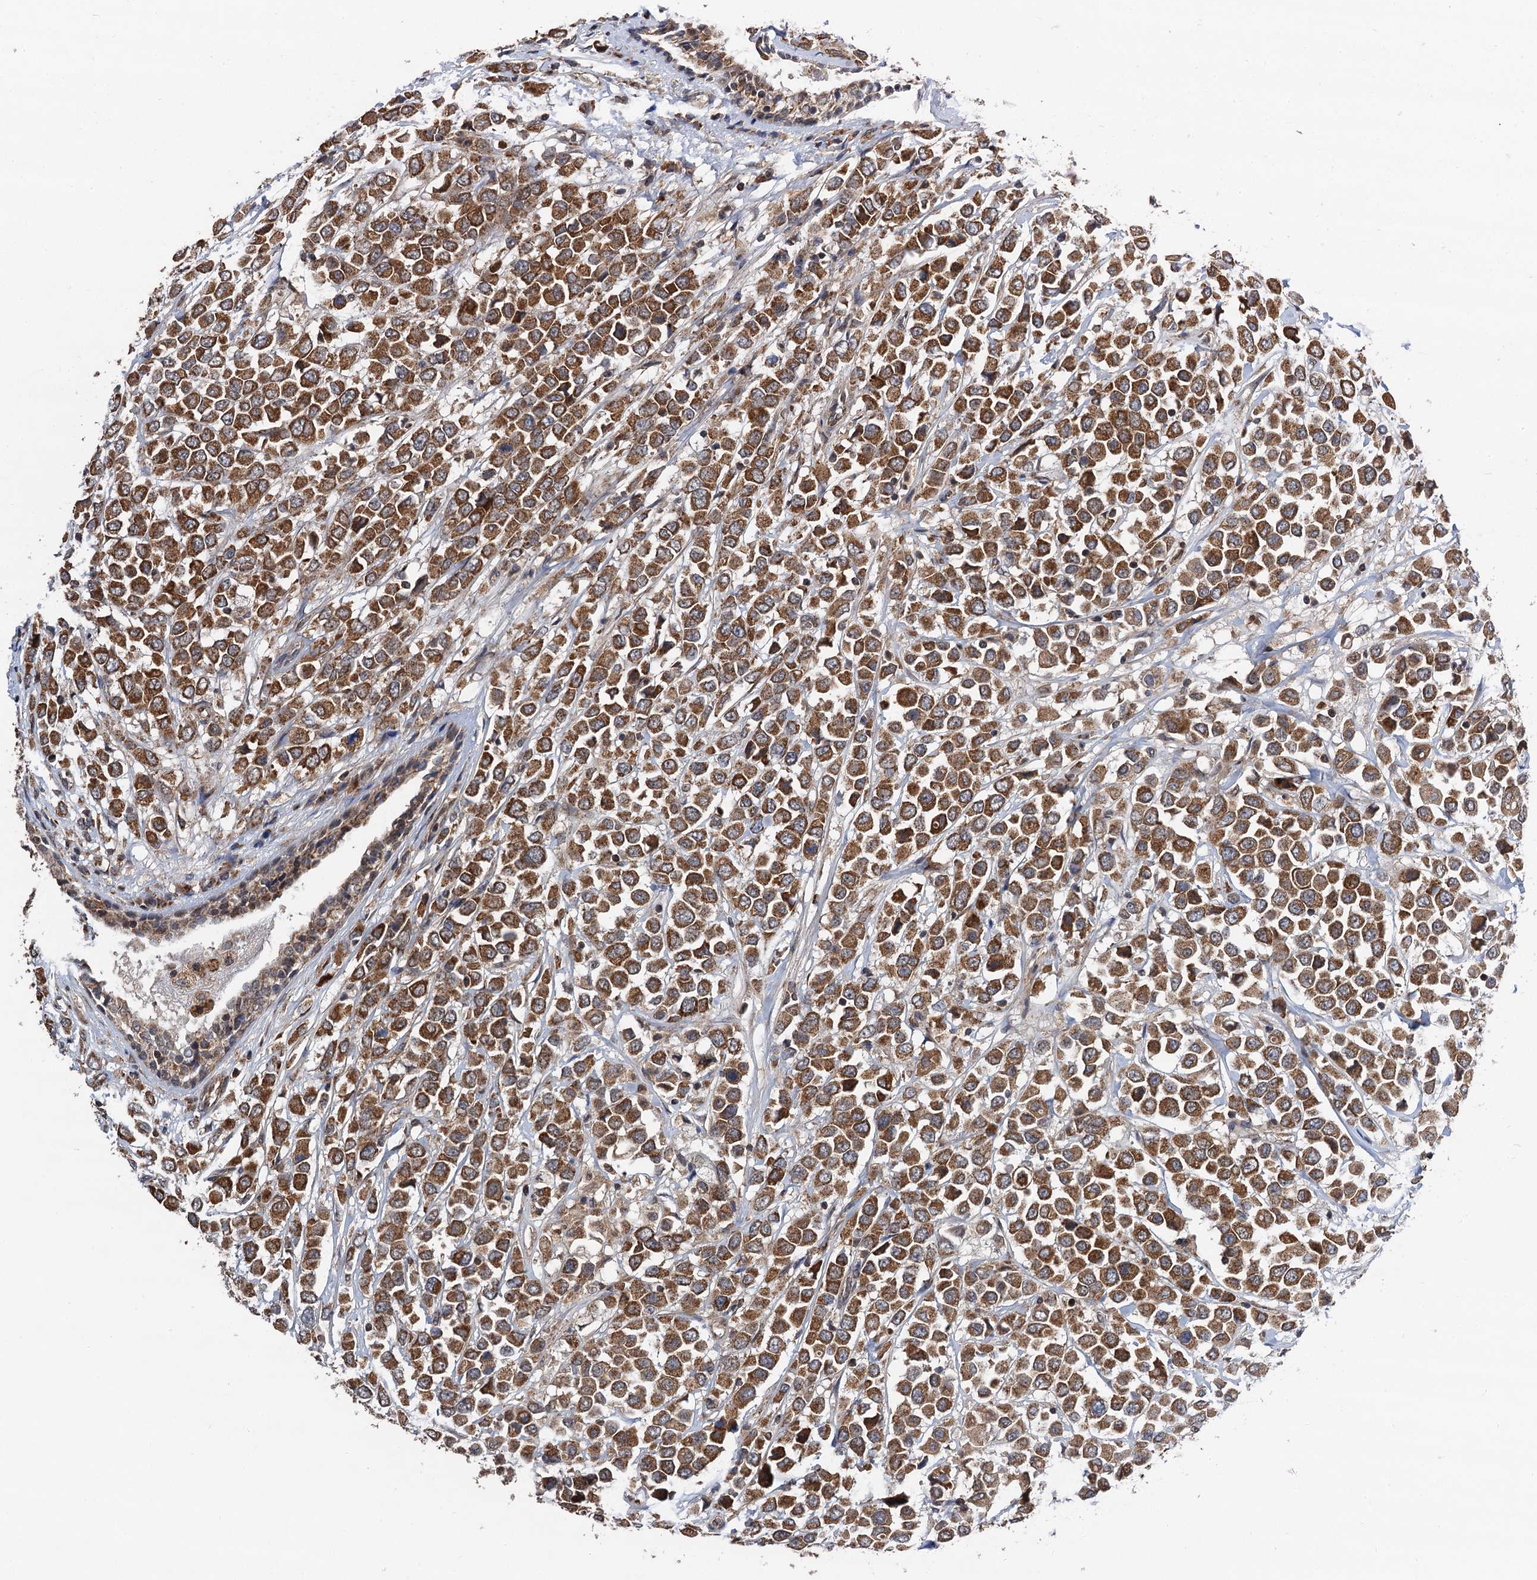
{"staining": {"intensity": "strong", "quantity": ">75%", "location": "cytoplasmic/membranous"}, "tissue": "breast cancer", "cell_type": "Tumor cells", "image_type": "cancer", "snomed": [{"axis": "morphology", "description": "Duct carcinoma"}, {"axis": "topography", "description": "Breast"}], "caption": "This image shows immunohistochemistry staining of breast cancer, with high strong cytoplasmic/membranous expression in about >75% of tumor cells.", "gene": "CMPK2", "patient": {"sex": "female", "age": 61}}